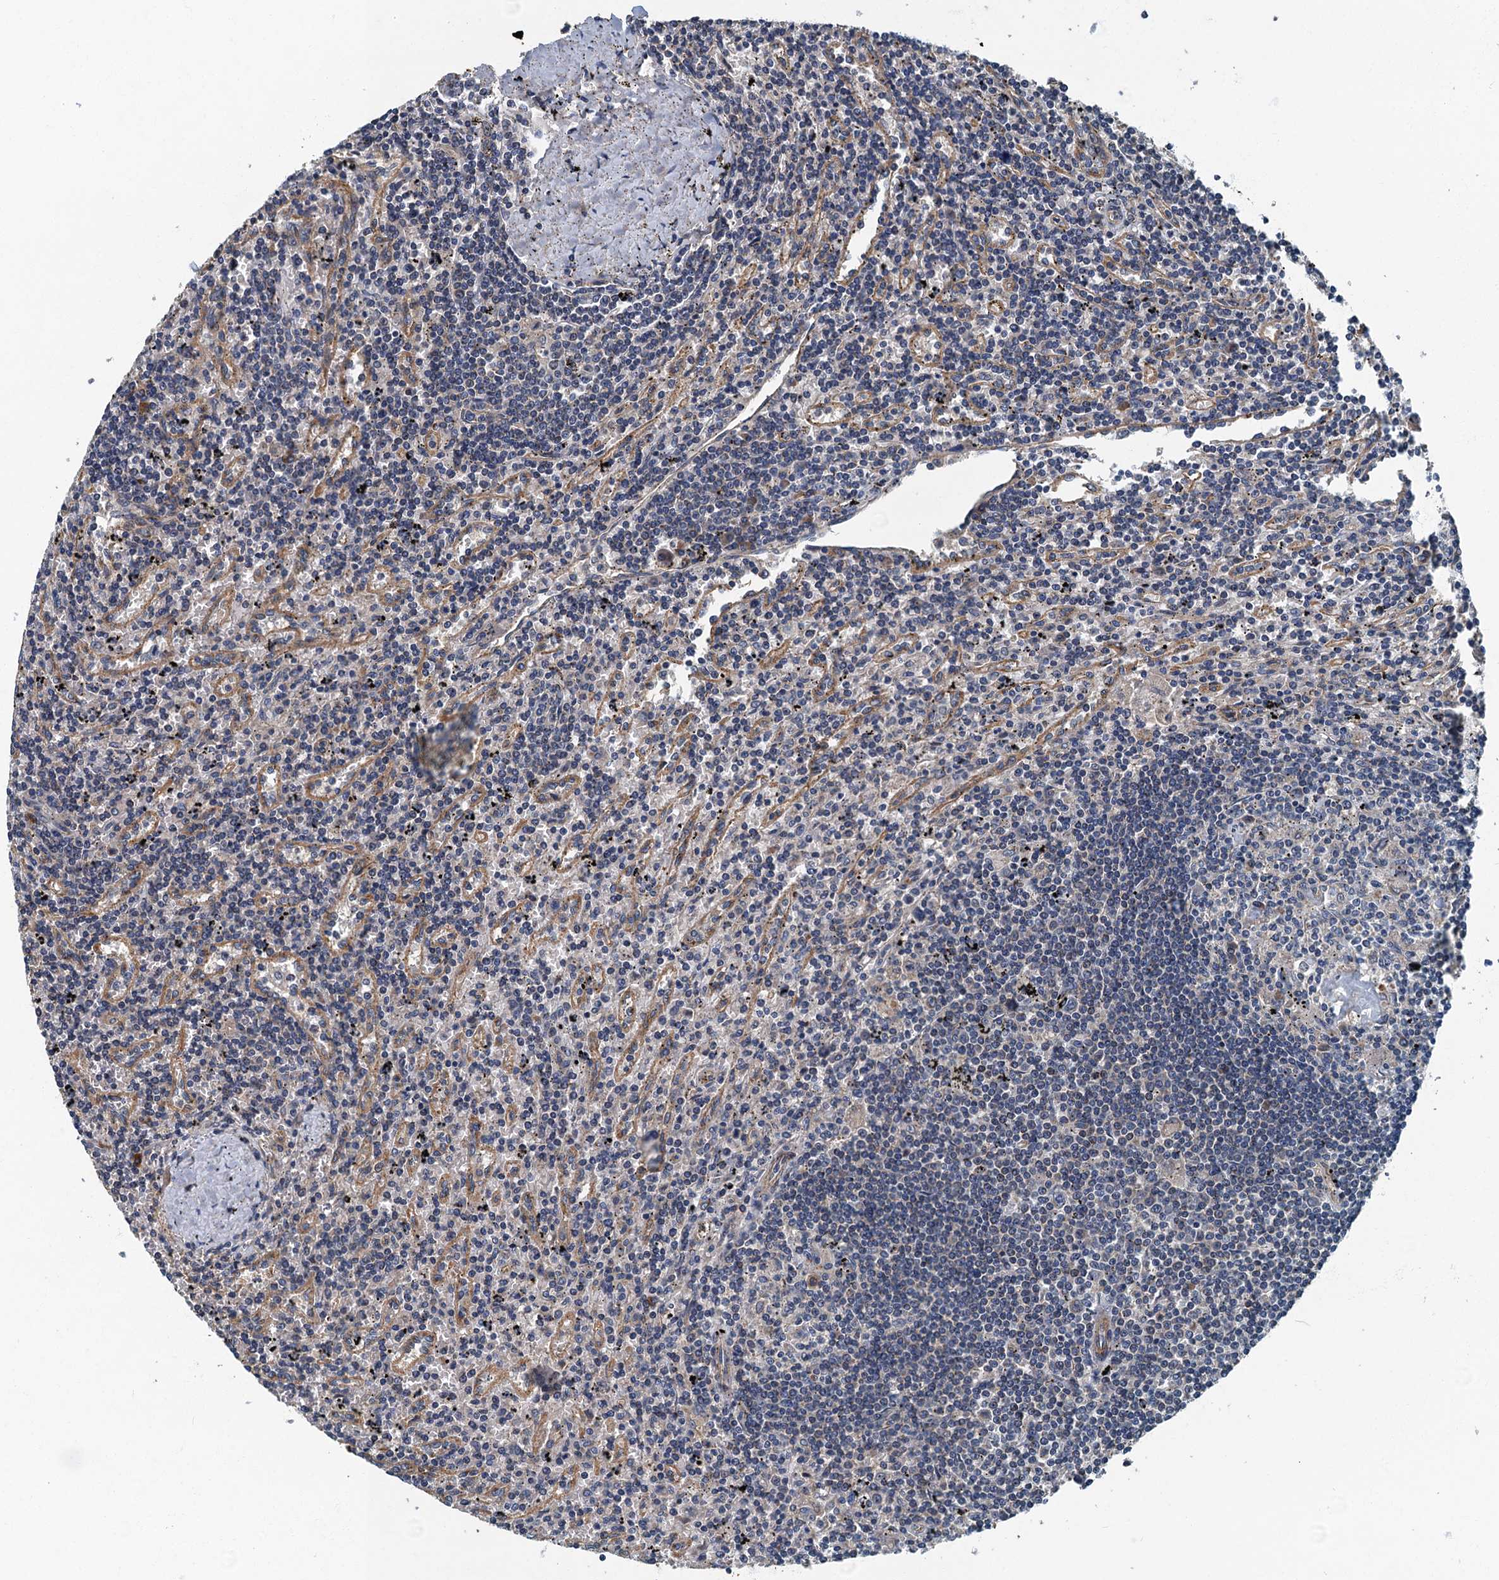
{"staining": {"intensity": "negative", "quantity": "none", "location": "none"}, "tissue": "lymphoma", "cell_type": "Tumor cells", "image_type": "cancer", "snomed": [{"axis": "morphology", "description": "Malignant lymphoma, non-Hodgkin's type, Low grade"}, {"axis": "topography", "description": "Spleen"}], "caption": "Immunohistochemical staining of human lymphoma reveals no significant positivity in tumor cells. (DAB immunohistochemistry (IHC) visualized using brightfield microscopy, high magnification).", "gene": "DDX49", "patient": {"sex": "male", "age": 76}}